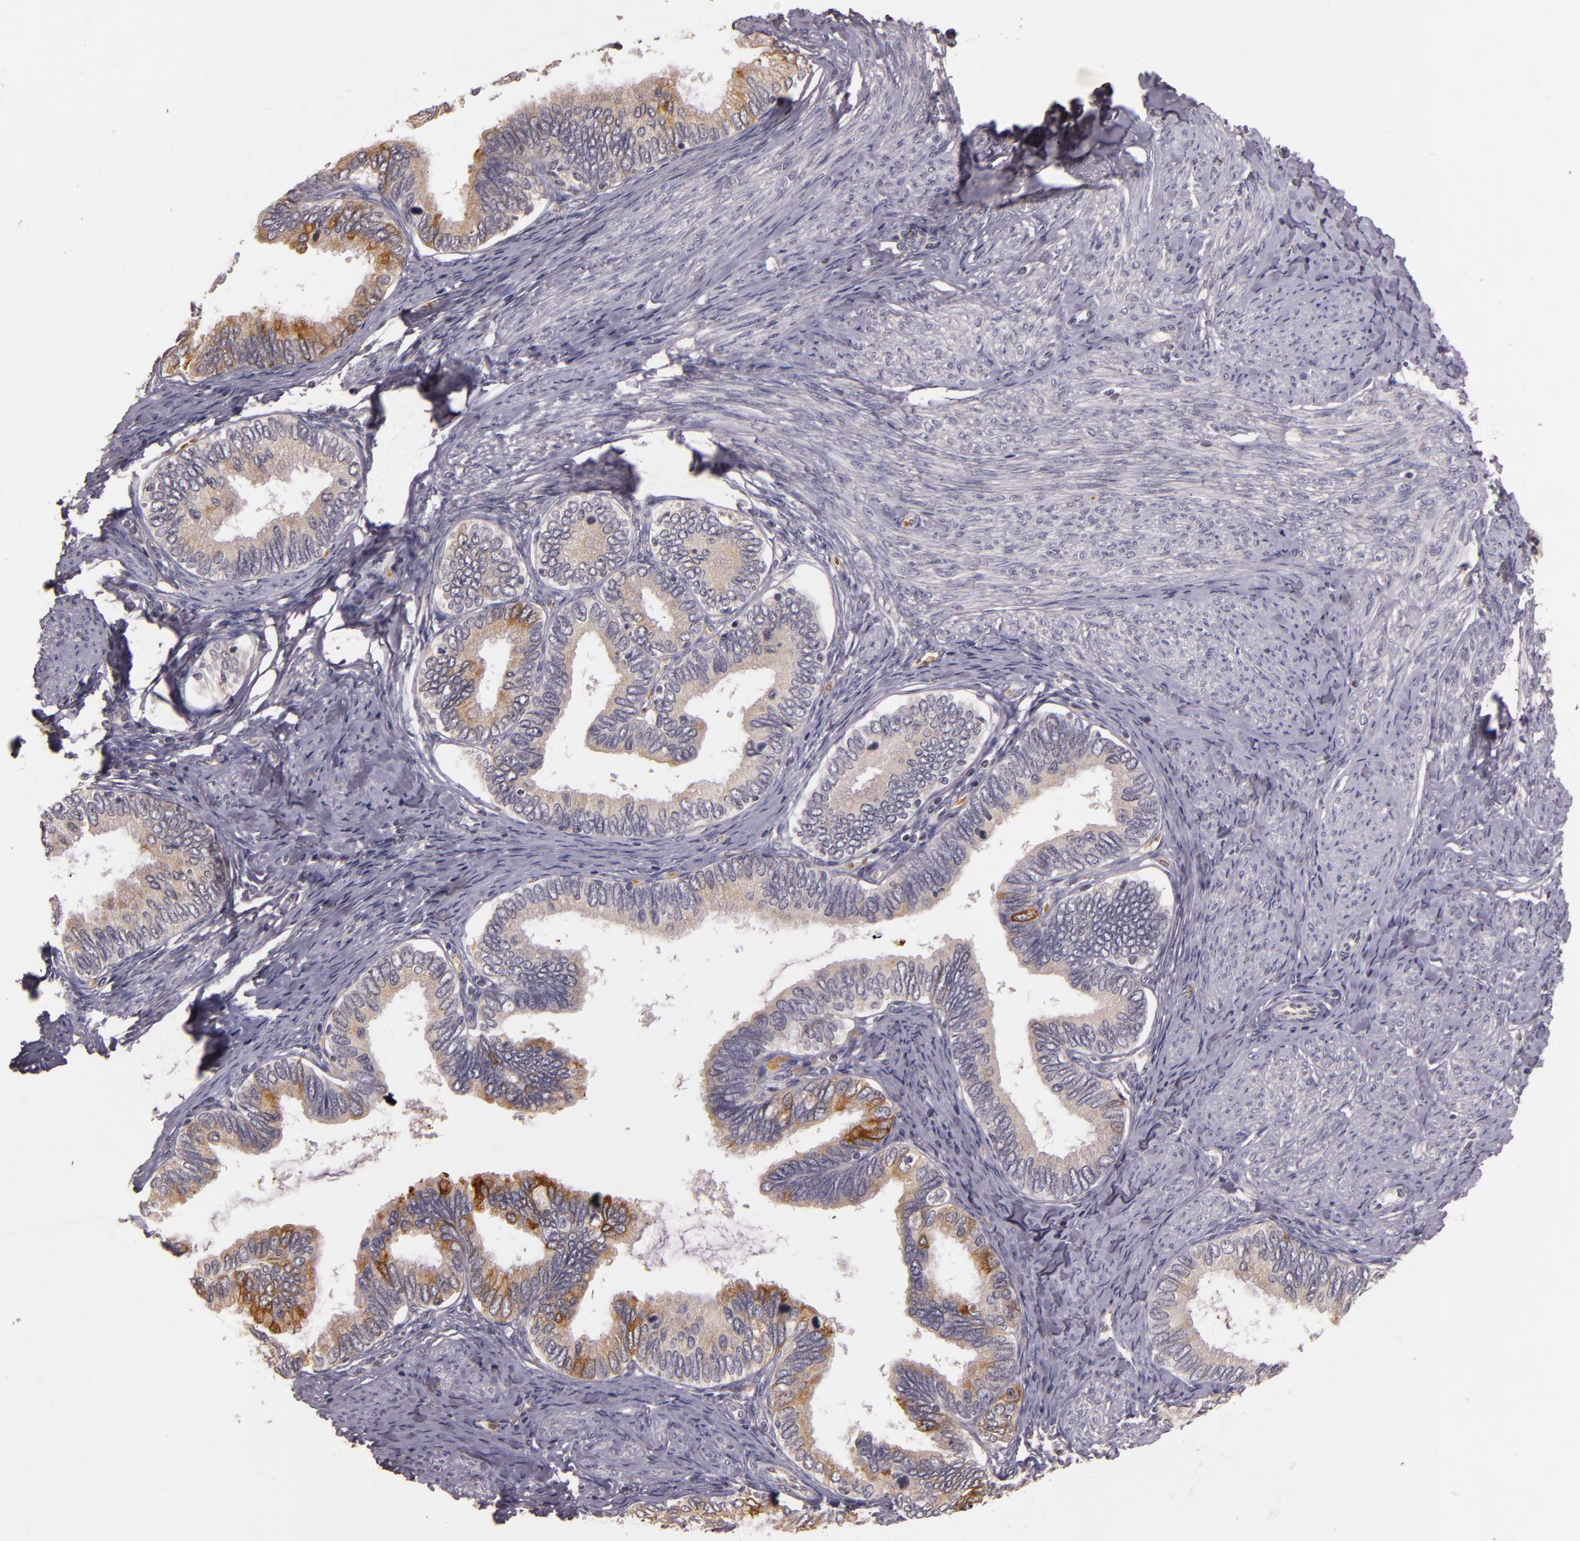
{"staining": {"intensity": "moderate", "quantity": "<25%", "location": "cytoplasmic/membranous"}, "tissue": "cervical cancer", "cell_type": "Tumor cells", "image_type": "cancer", "snomed": [{"axis": "morphology", "description": "Adenocarcinoma, NOS"}, {"axis": "topography", "description": "Cervix"}], "caption": "A brown stain highlights moderate cytoplasmic/membranous positivity of a protein in cervical cancer (adenocarcinoma) tumor cells.", "gene": "TFF1", "patient": {"sex": "female", "age": 49}}